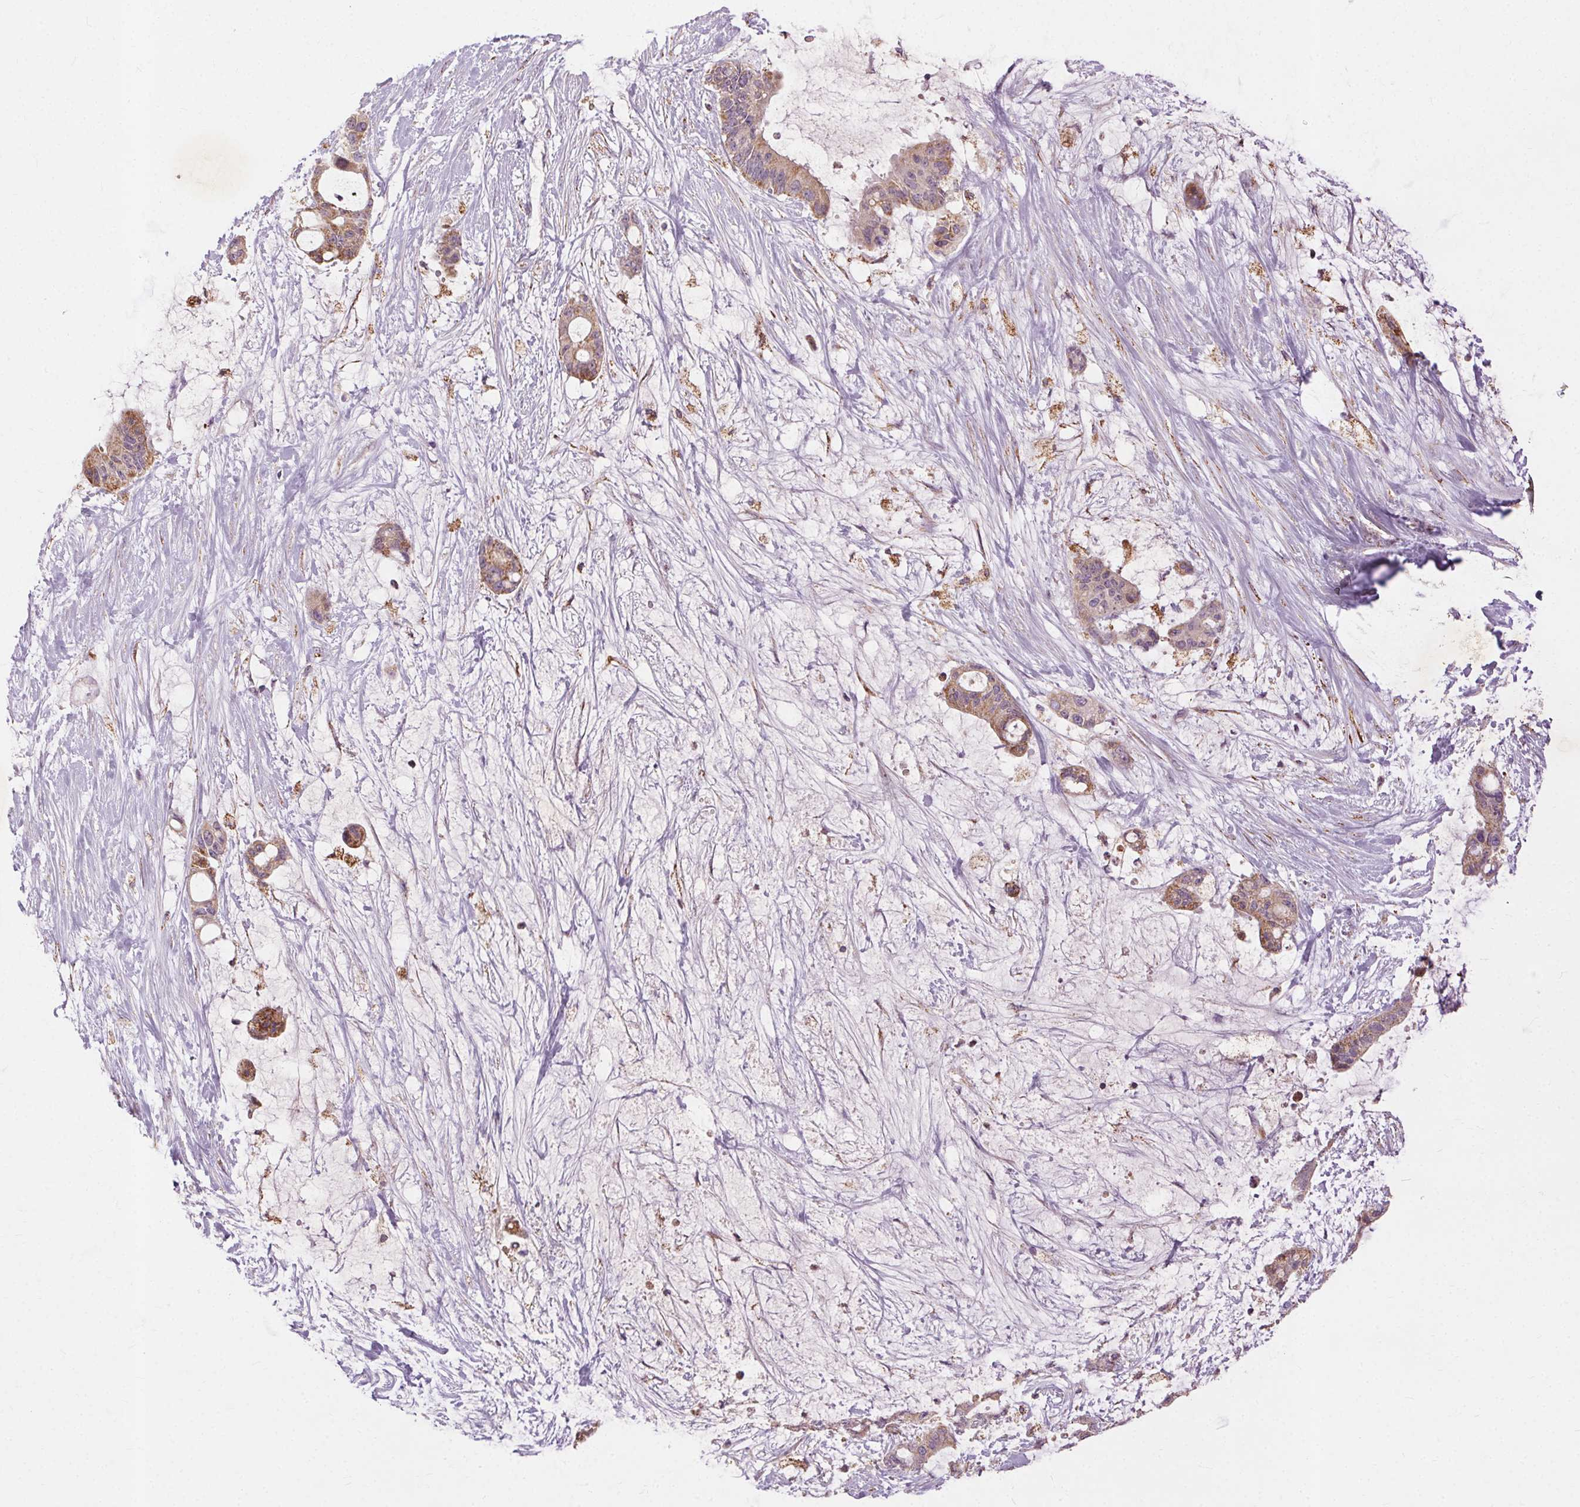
{"staining": {"intensity": "weak", "quantity": "25%-75%", "location": "cytoplasmic/membranous"}, "tissue": "liver cancer", "cell_type": "Tumor cells", "image_type": "cancer", "snomed": [{"axis": "morphology", "description": "Normal tissue, NOS"}, {"axis": "morphology", "description": "Cholangiocarcinoma"}, {"axis": "topography", "description": "Liver"}, {"axis": "topography", "description": "Peripheral nerve tissue"}], "caption": "This photomicrograph exhibits immunohistochemistry staining of human liver cancer, with low weak cytoplasmic/membranous staining in about 25%-75% of tumor cells.", "gene": "REP15", "patient": {"sex": "female", "age": 73}}